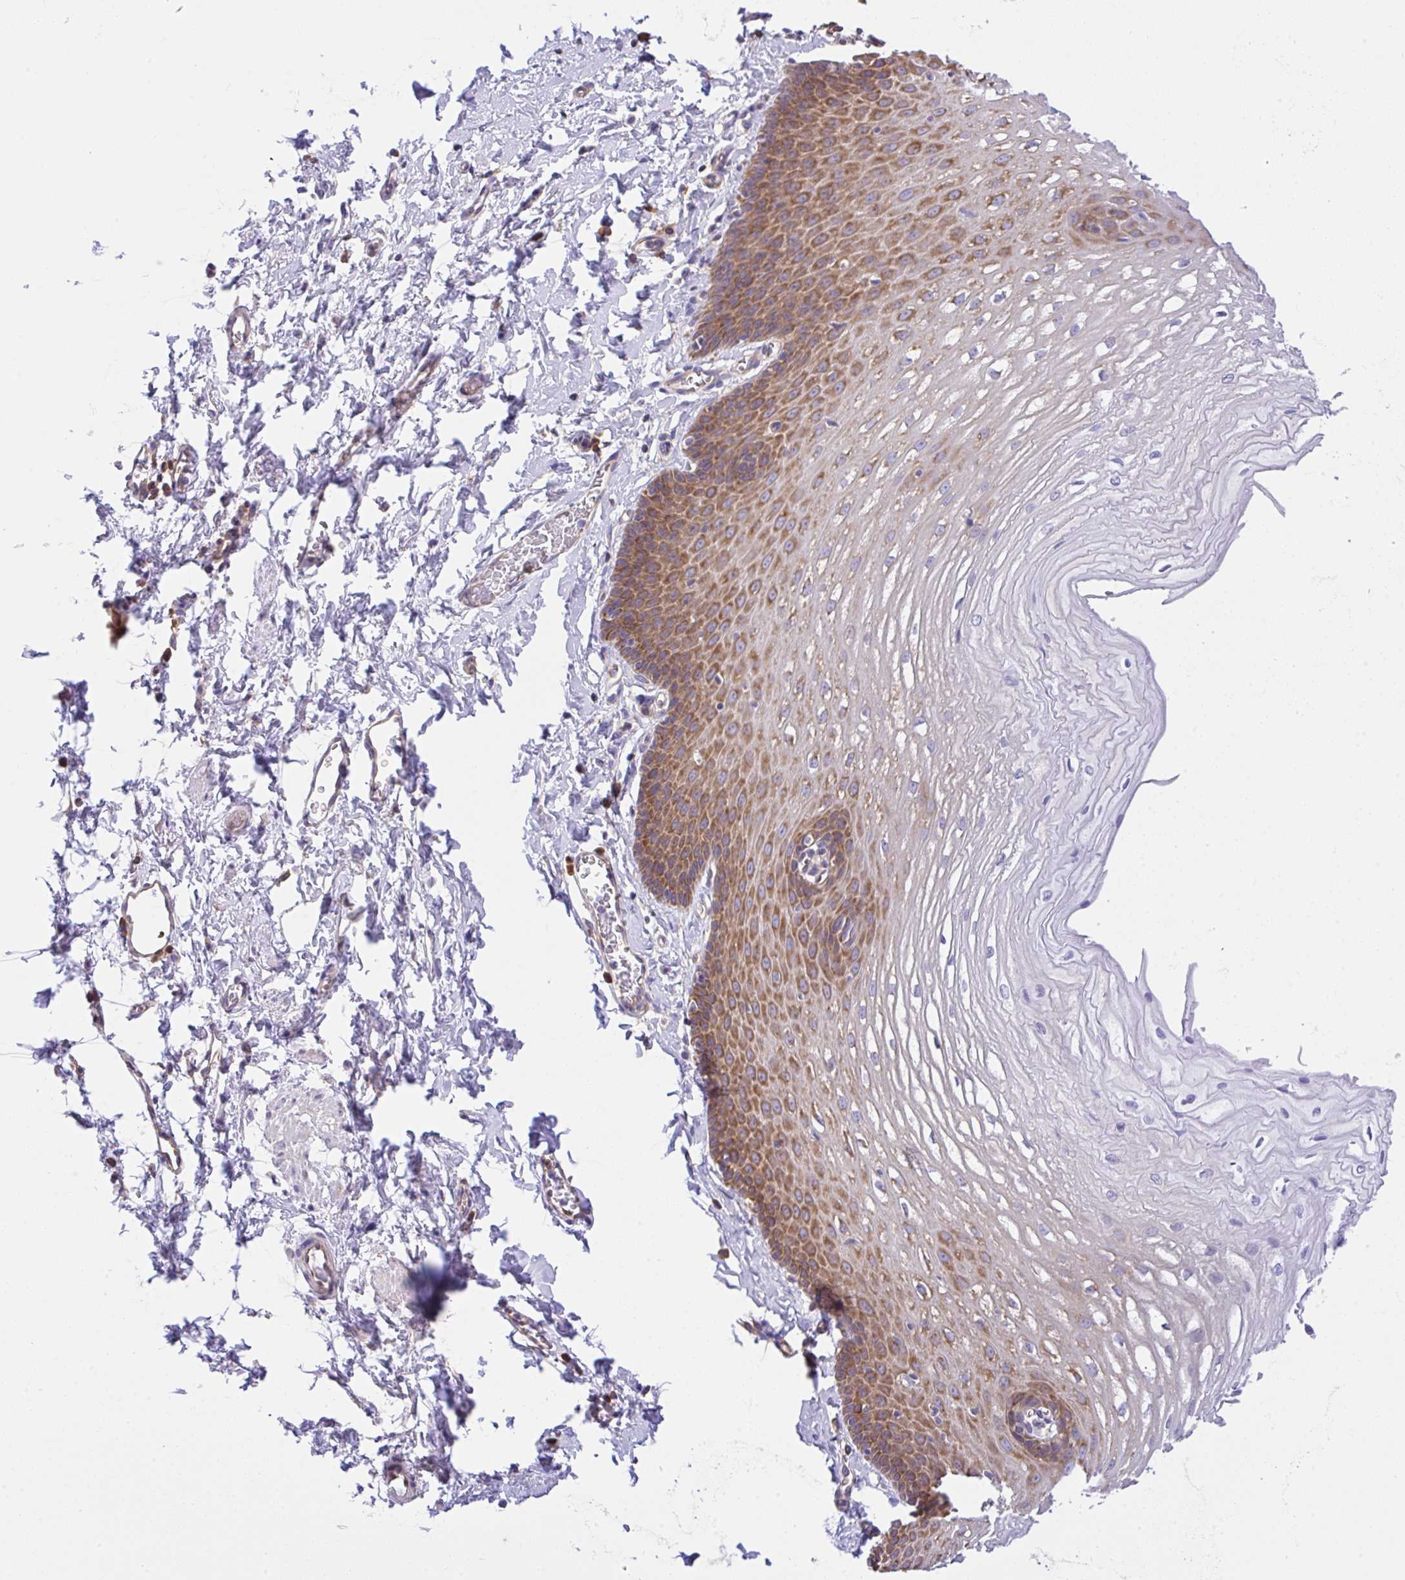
{"staining": {"intensity": "moderate", "quantity": "25%-75%", "location": "cytoplasmic/membranous"}, "tissue": "esophagus", "cell_type": "Squamous epithelial cells", "image_type": "normal", "snomed": [{"axis": "morphology", "description": "Normal tissue, NOS"}, {"axis": "topography", "description": "Esophagus"}], "caption": "This image demonstrates immunohistochemistry staining of normal human esophagus, with medium moderate cytoplasmic/membranous positivity in about 25%-75% of squamous epithelial cells.", "gene": "GFPT2", "patient": {"sex": "male", "age": 70}}